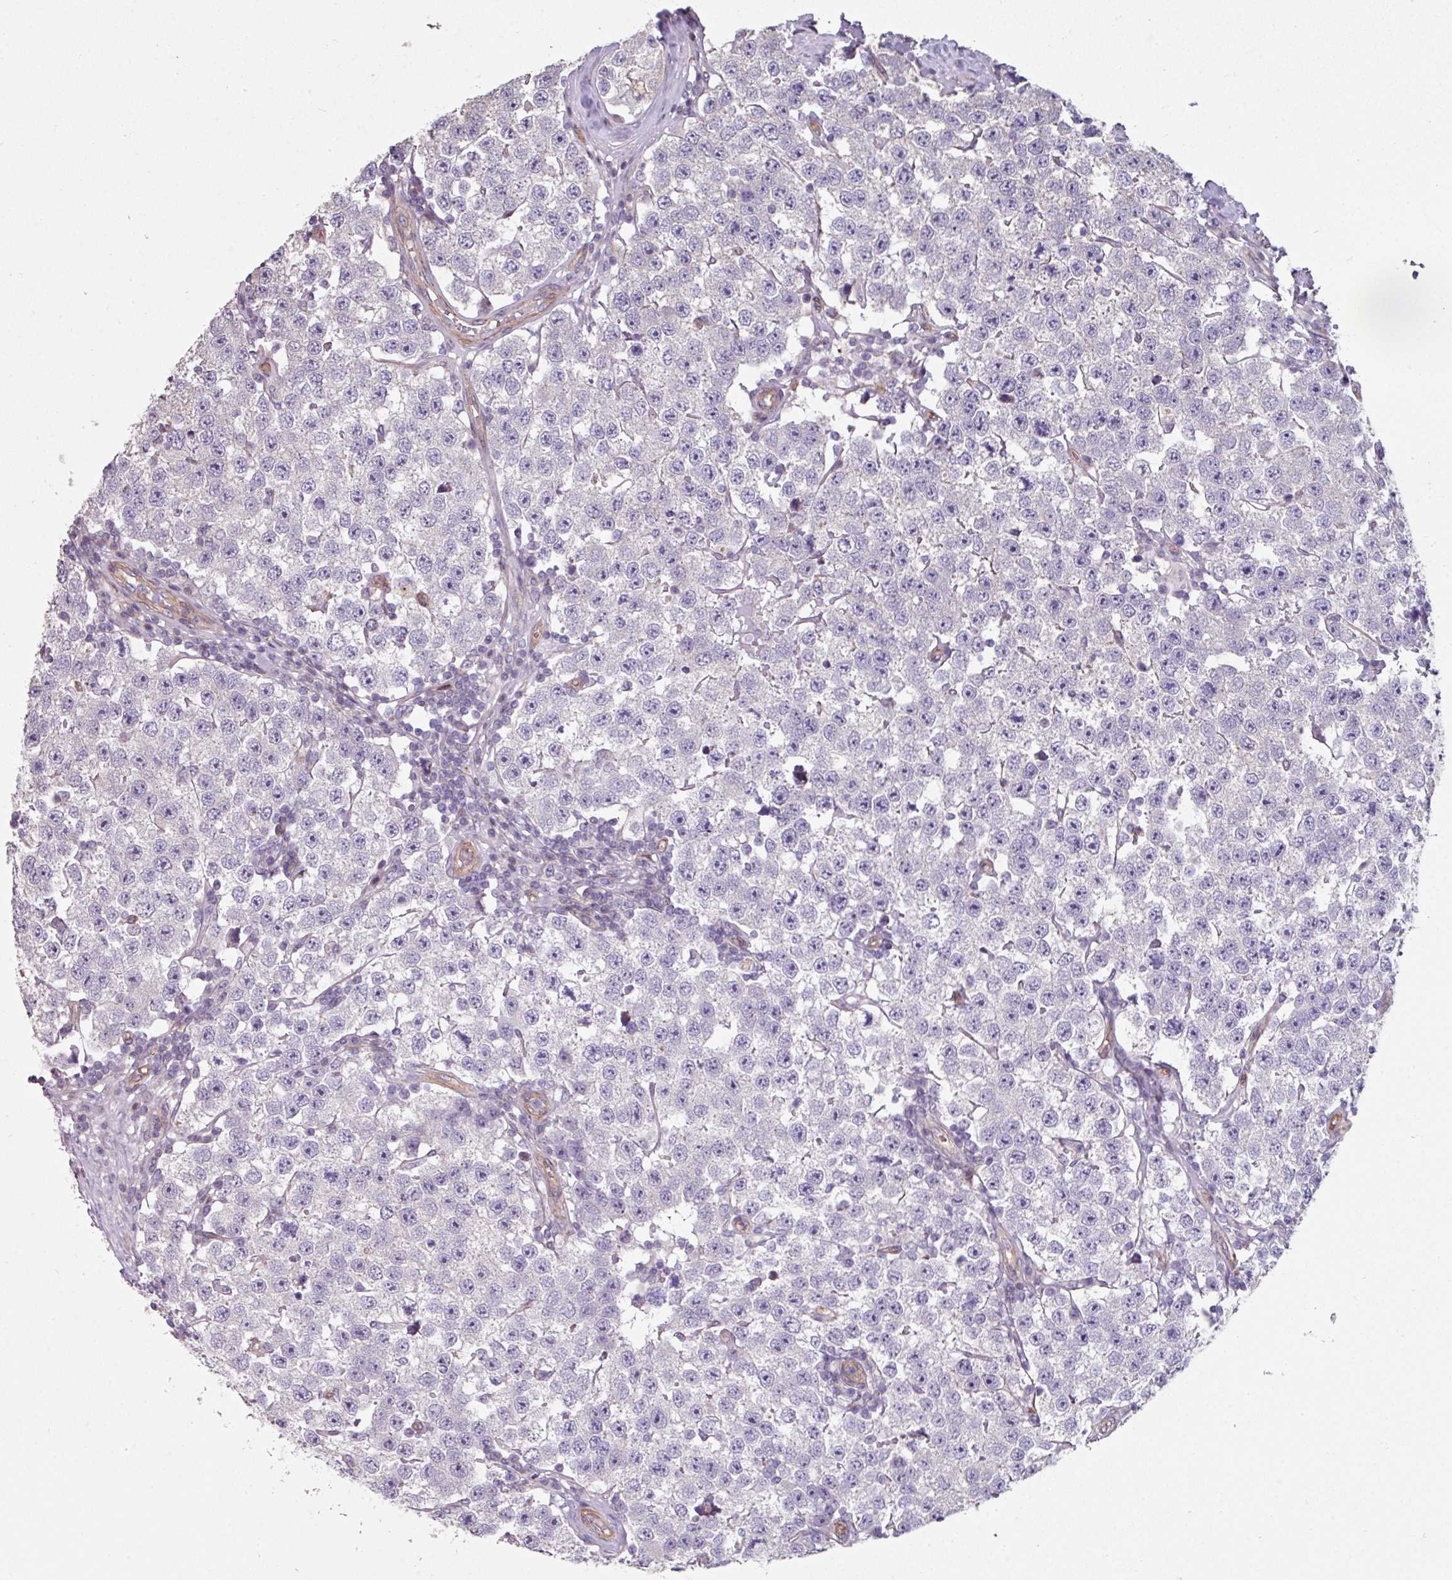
{"staining": {"intensity": "negative", "quantity": "none", "location": "none"}, "tissue": "testis cancer", "cell_type": "Tumor cells", "image_type": "cancer", "snomed": [{"axis": "morphology", "description": "Seminoma, NOS"}, {"axis": "topography", "description": "Testis"}], "caption": "High magnification brightfield microscopy of testis cancer stained with DAB (brown) and counterstained with hematoxylin (blue): tumor cells show no significant staining.", "gene": "ANO9", "patient": {"sex": "male", "age": 34}}